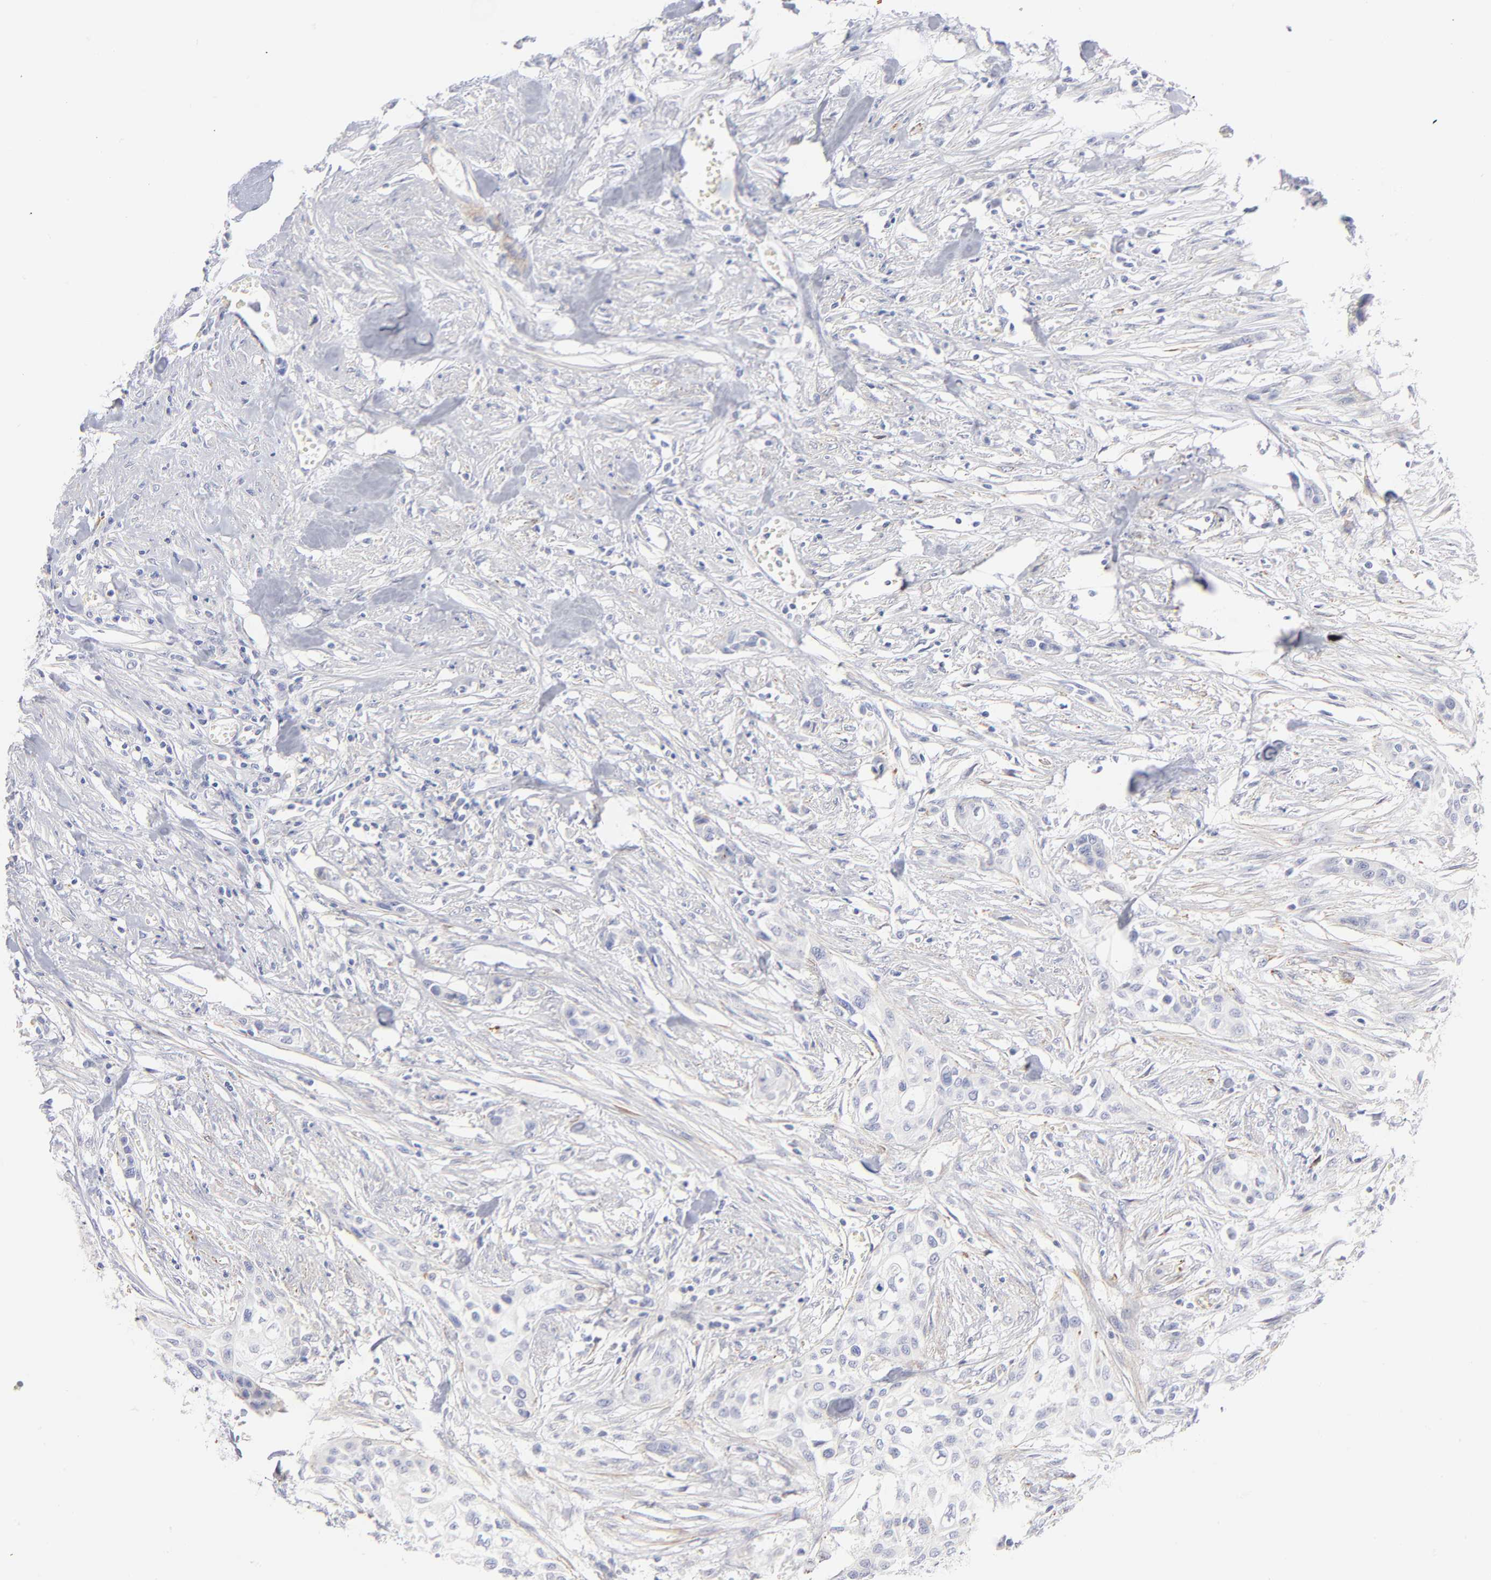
{"staining": {"intensity": "negative", "quantity": "none", "location": "none"}, "tissue": "urothelial cancer", "cell_type": "Tumor cells", "image_type": "cancer", "snomed": [{"axis": "morphology", "description": "Urothelial carcinoma, High grade"}, {"axis": "topography", "description": "Urinary bladder"}], "caption": "An immunohistochemistry (IHC) histopathology image of urothelial carcinoma (high-grade) is shown. There is no staining in tumor cells of urothelial carcinoma (high-grade).", "gene": "ACTA2", "patient": {"sex": "male", "age": 74}}